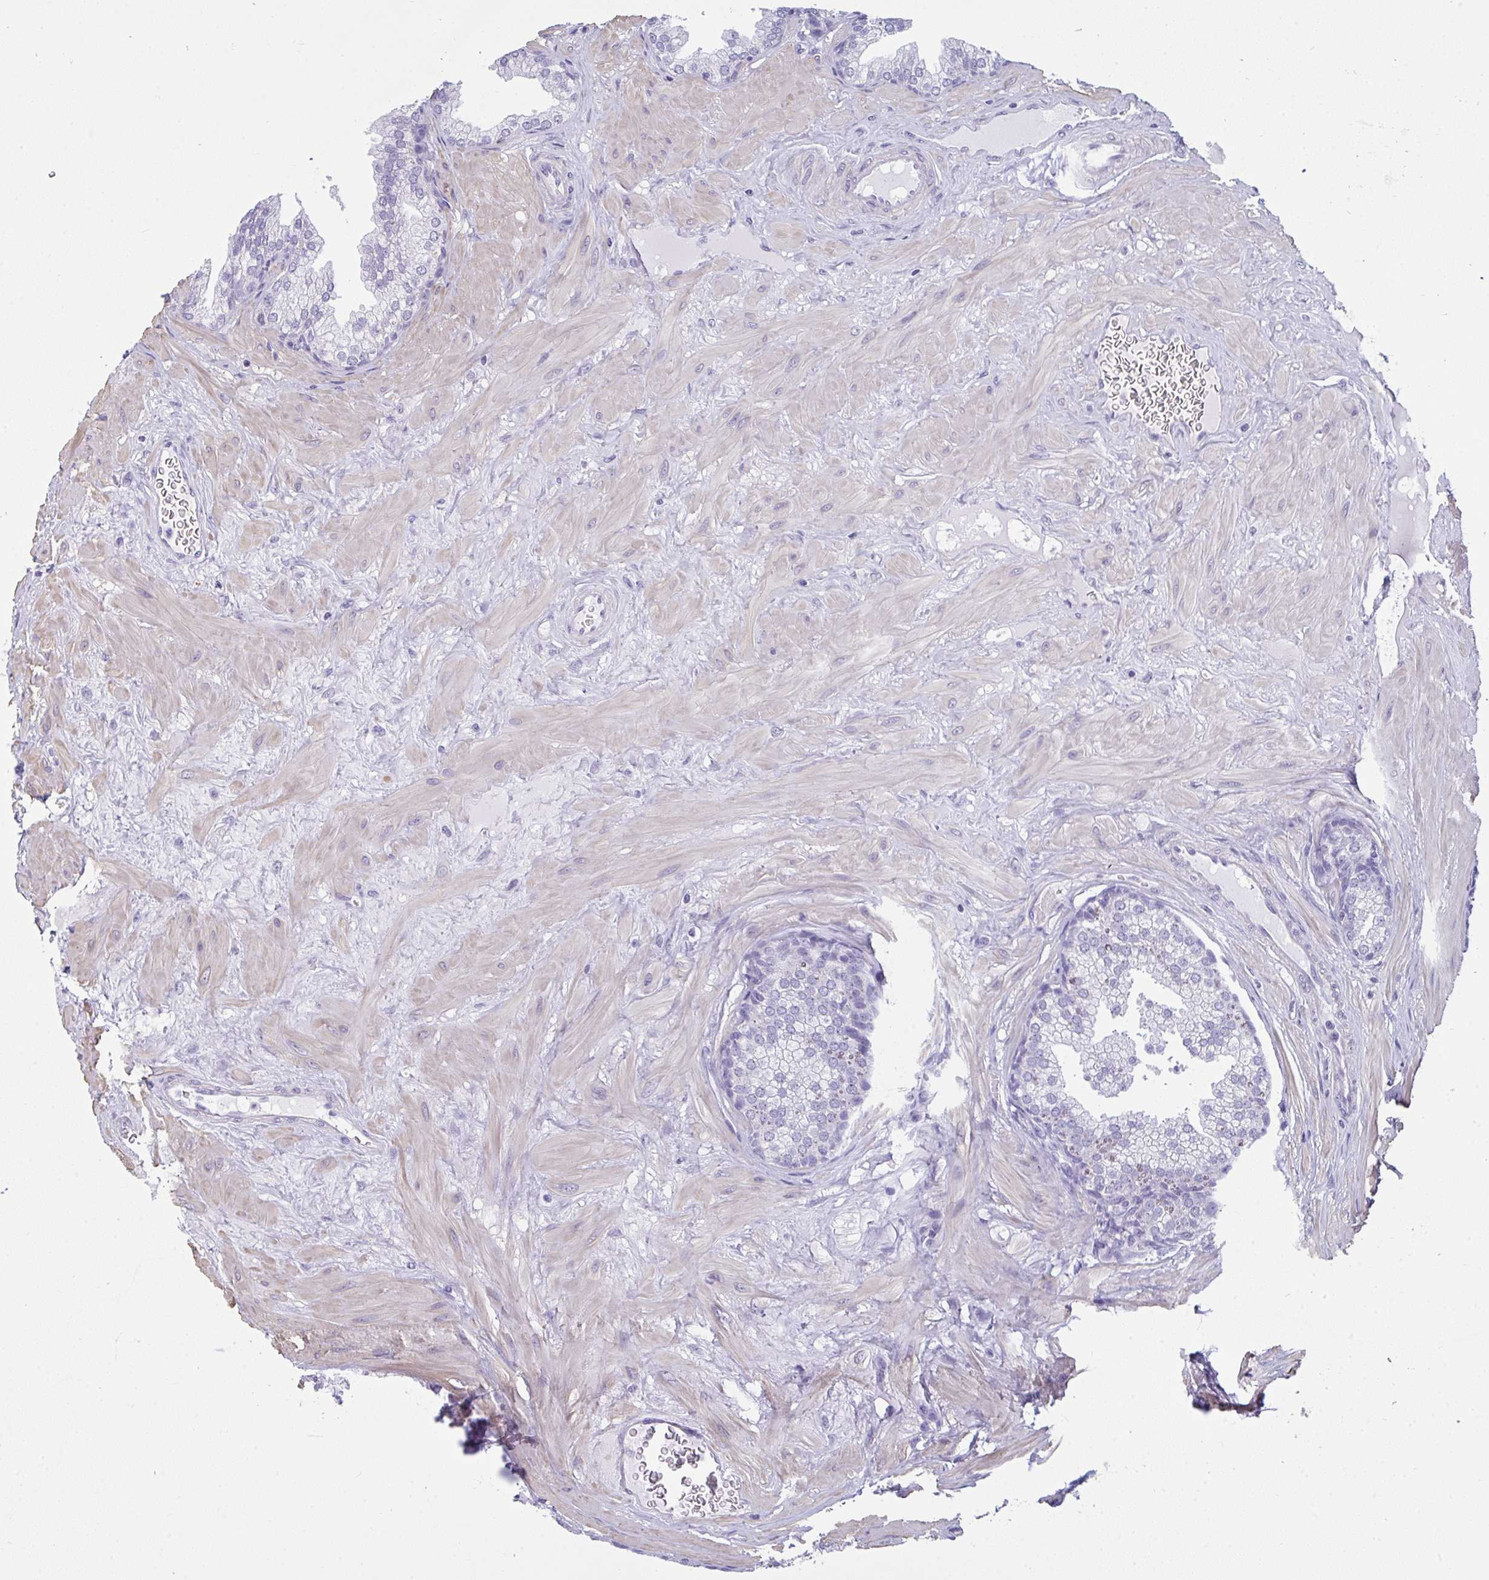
{"staining": {"intensity": "negative", "quantity": "none", "location": "none"}, "tissue": "prostate", "cell_type": "Glandular cells", "image_type": "normal", "snomed": [{"axis": "morphology", "description": "Normal tissue, NOS"}, {"axis": "topography", "description": "Prostate"}], "caption": "Image shows no significant protein positivity in glandular cells of normal prostate. (DAB (3,3'-diaminobenzidine) IHC, high magnification).", "gene": "SUZ12", "patient": {"sex": "male", "age": 37}}